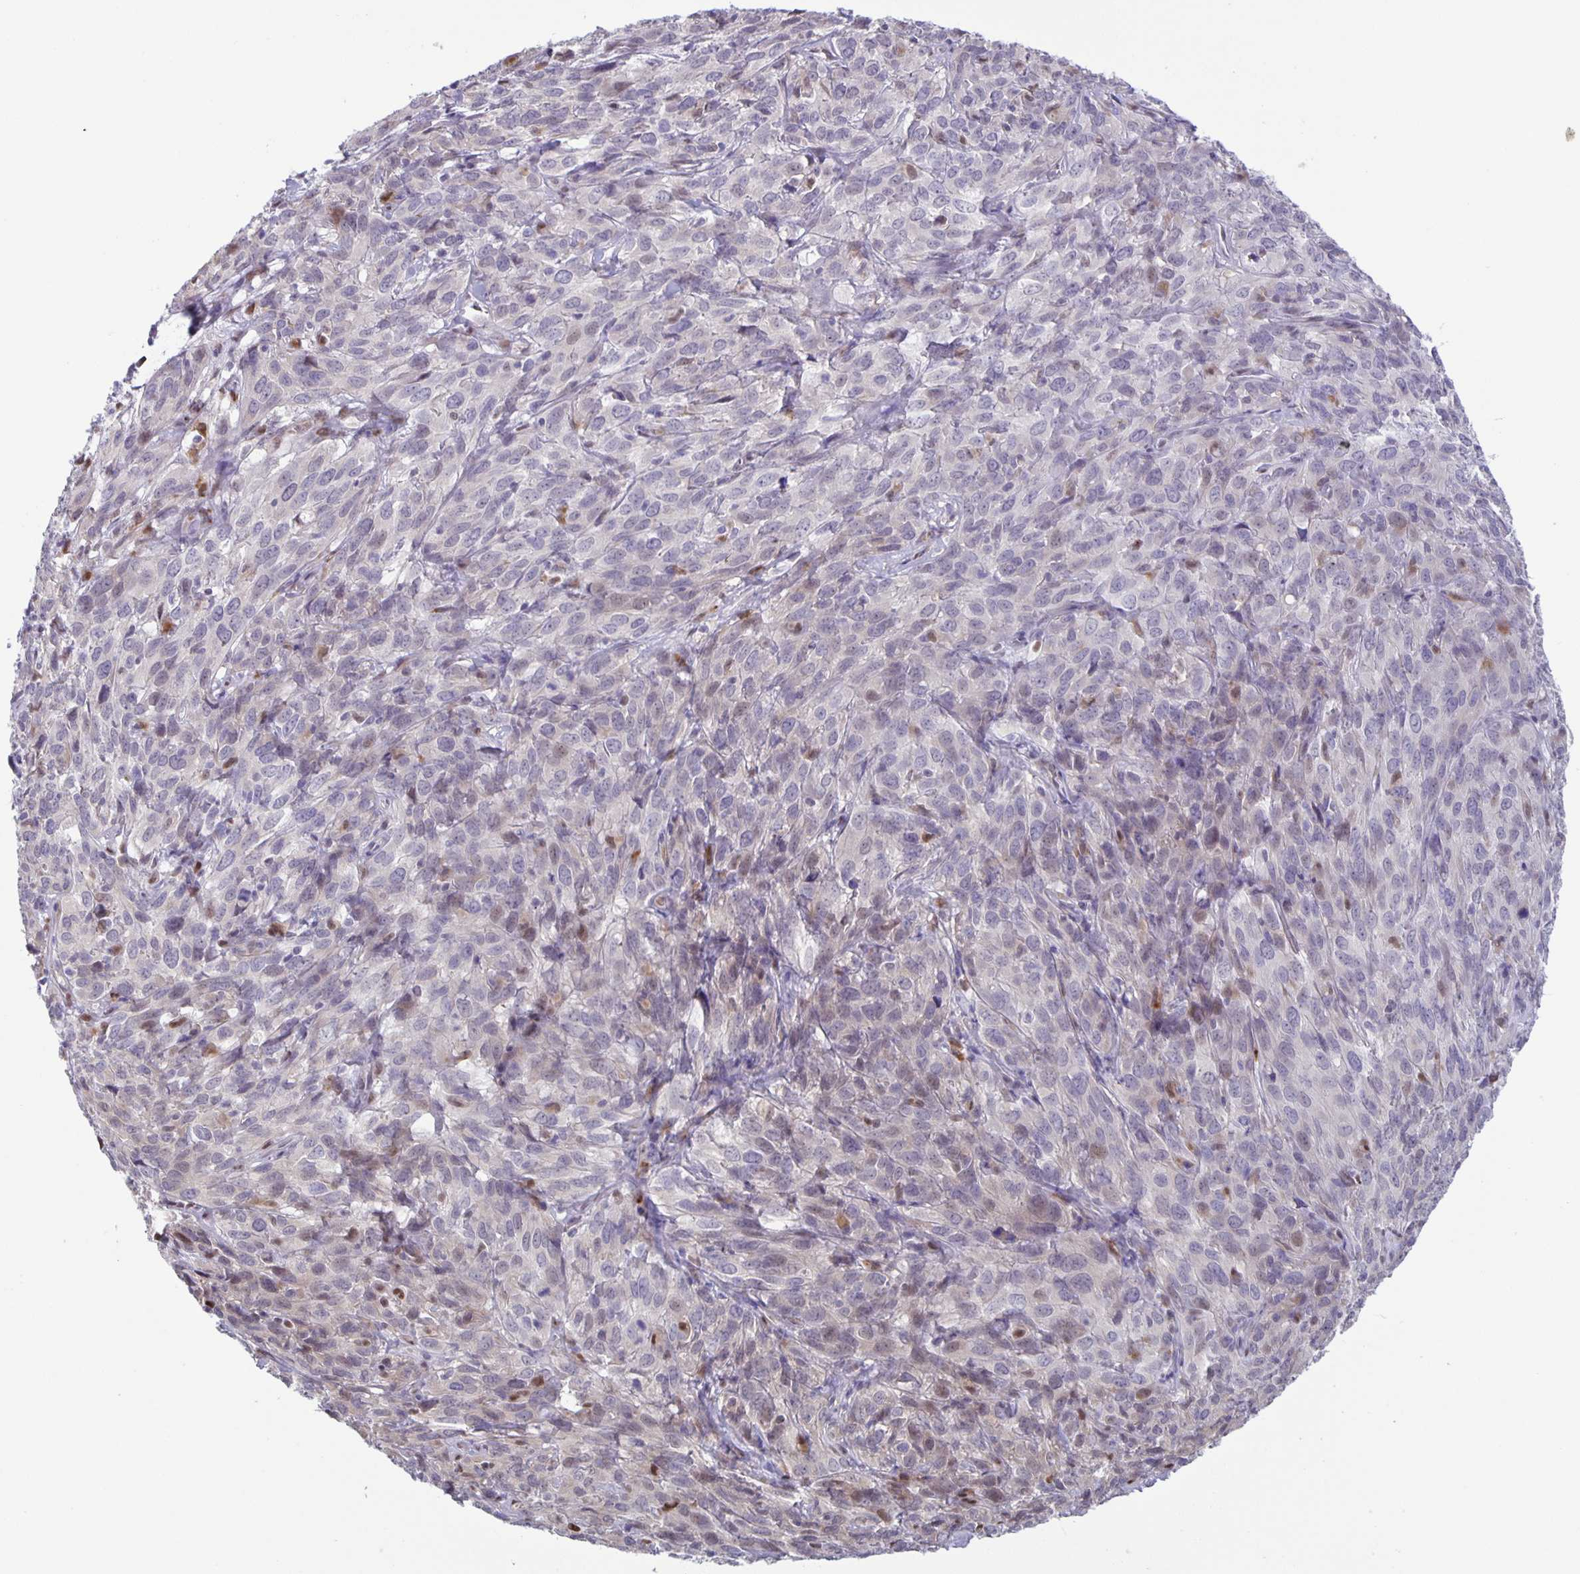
{"staining": {"intensity": "negative", "quantity": "none", "location": "none"}, "tissue": "cervical cancer", "cell_type": "Tumor cells", "image_type": "cancer", "snomed": [{"axis": "morphology", "description": "Squamous cell carcinoma, NOS"}, {"axis": "topography", "description": "Cervix"}], "caption": "Immunohistochemical staining of human cervical squamous cell carcinoma displays no significant staining in tumor cells.", "gene": "MAPK12", "patient": {"sex": "female", "age": 51}}